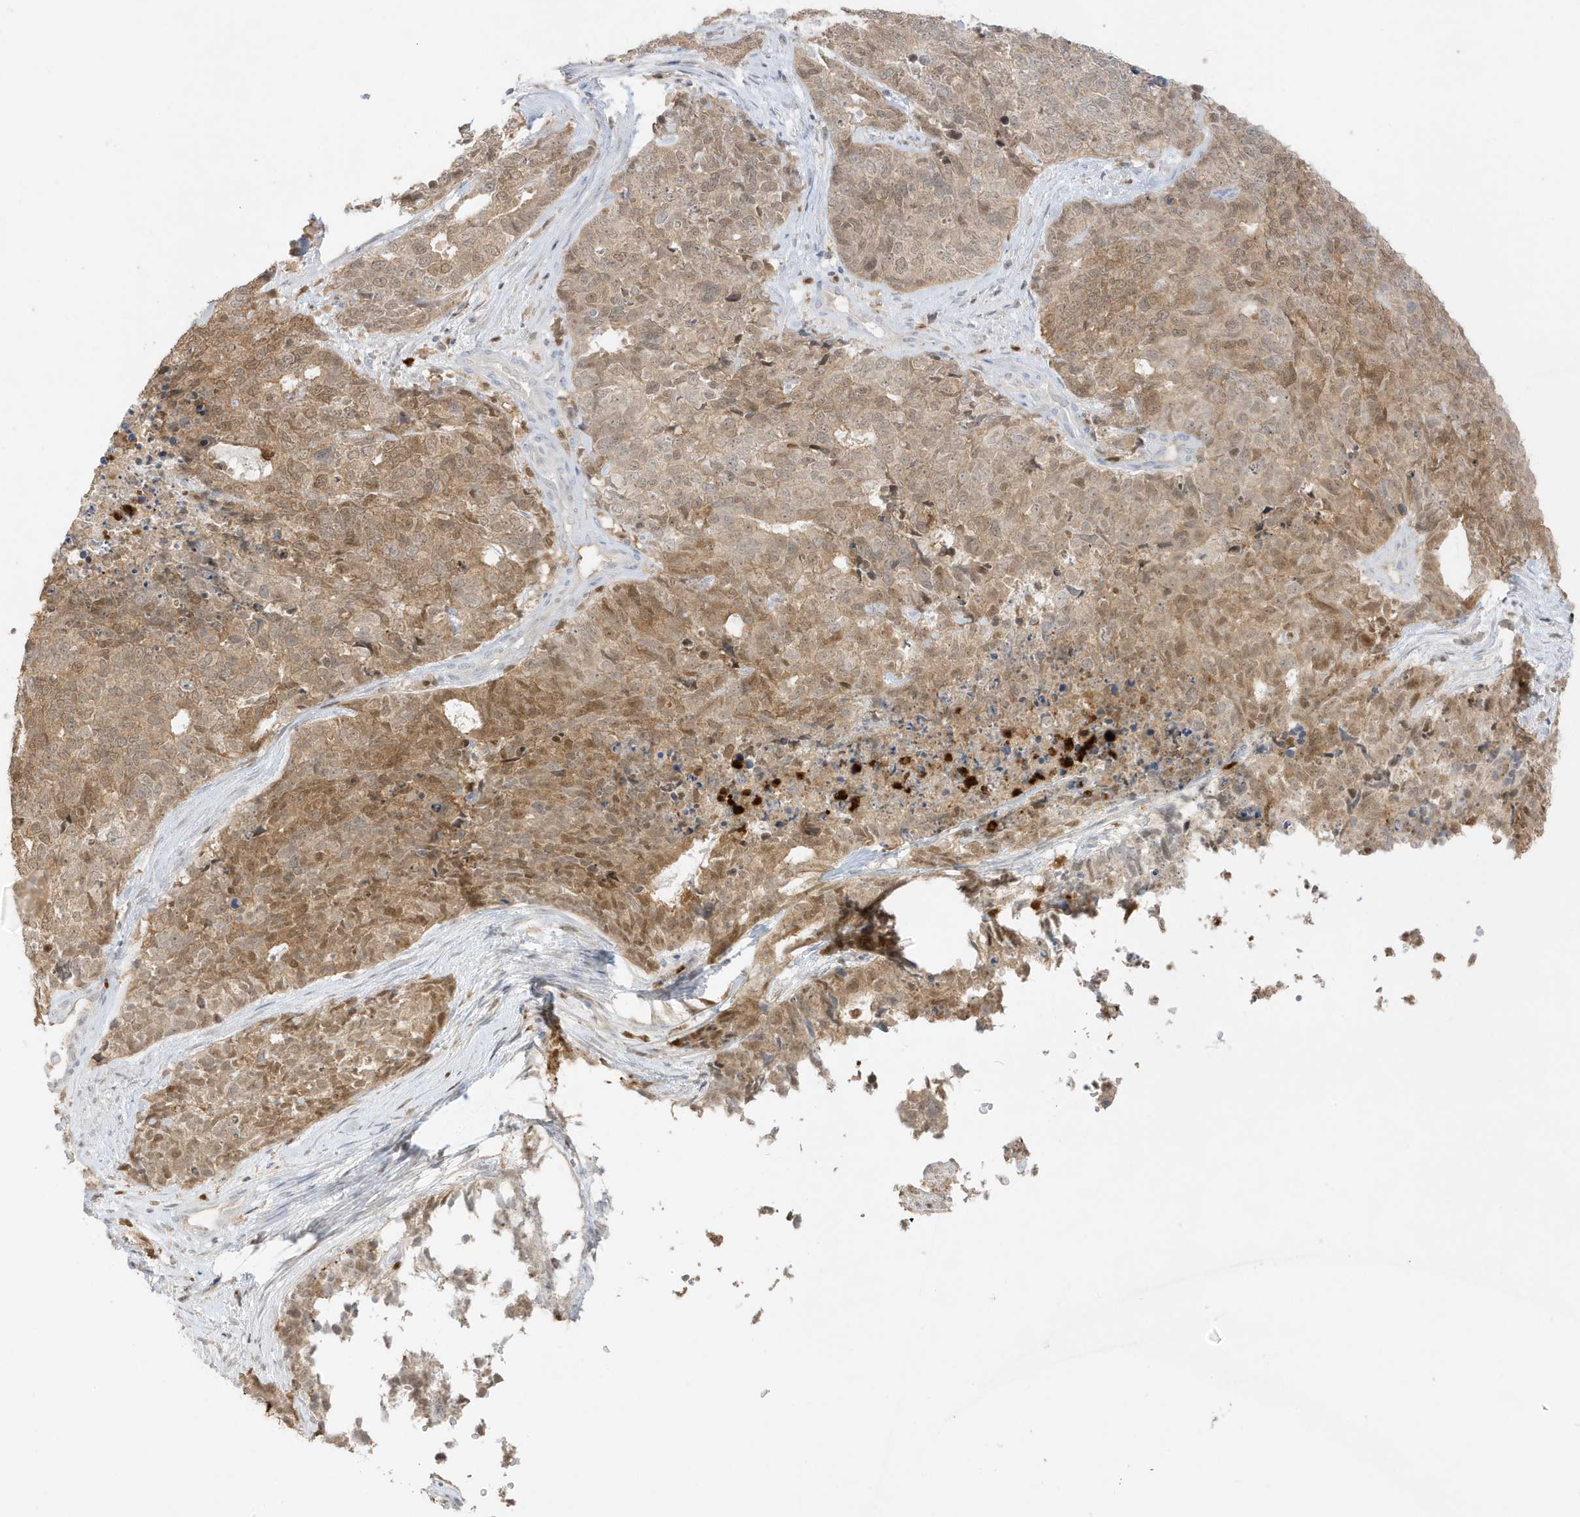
{"staining": {"intensity": "weak", "quantity": "25%-75%", "location": "cytoplasmic/membranous,nuclear"}, "tissue": "cervical cancer", "cell_type": "Tumor cells", "image_type": "cancer", "snomed": [{"axis": "morphology", "description": "Squamous cell carcinoma, NOS"}, {"axis": "topography", "description": "Cervix"}], "caption": "Immunohistochemistry histopathology image of neoplastic tissue: human squamous cell carcinoma (cervical) stained using IHC demonstrates low levels of weak protein expression localized specifically in the cytoplasmic/membranous and nuclear of tumor cells, appearing as a cytoplasmic/membranous and nuclear brown color.", "gene": "GCA", "patient": {"sex": "female", "age": 63}}